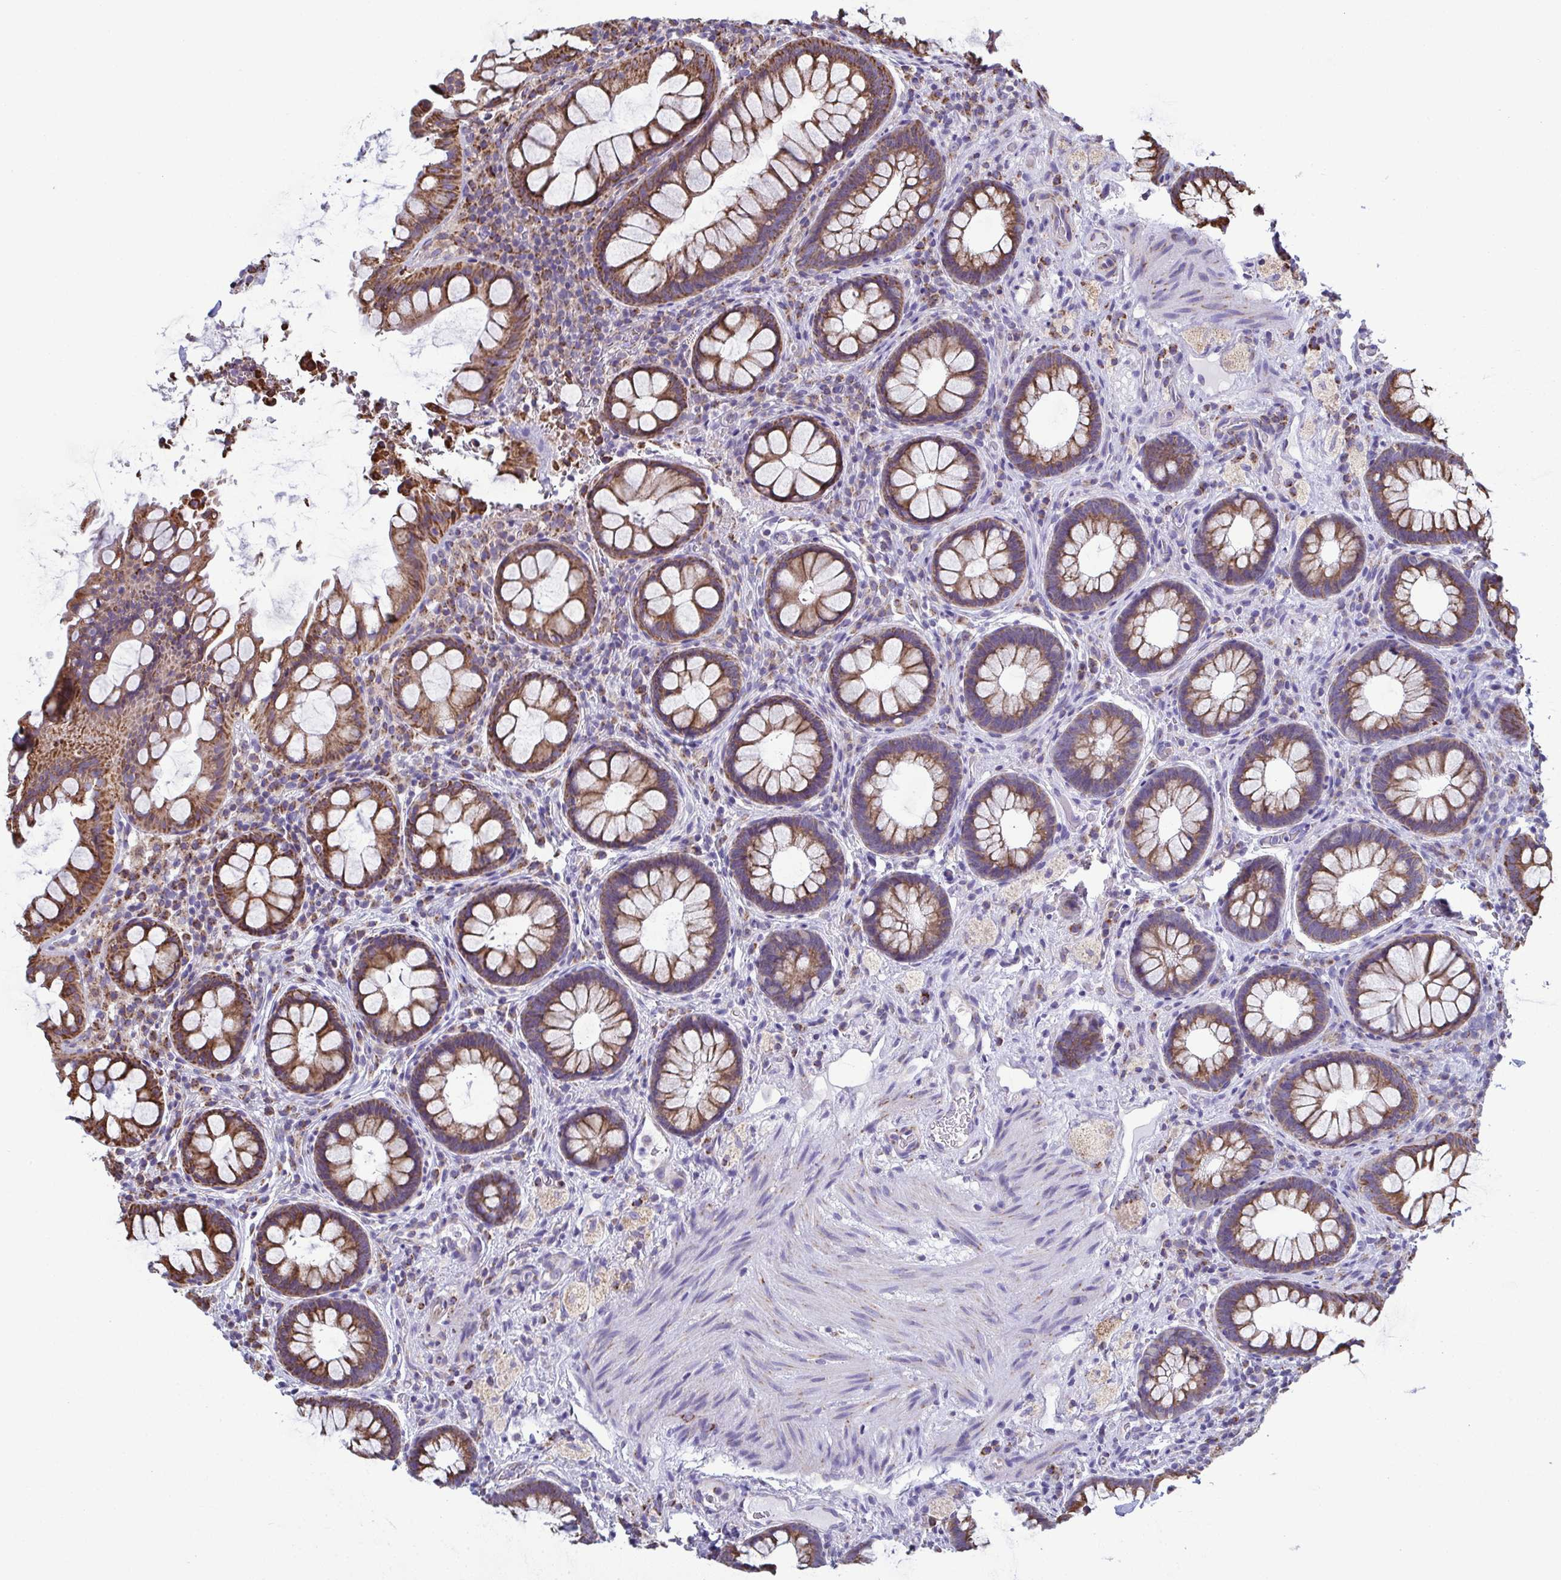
{"staining": {"intensity": "strong", "quantity": ">75%", "location": "cytoplasmic/membranous"}, "tissue": "rectum", "cell_type": "Glandular cells", "image_type": "normal", "snomed": [{"axis": "morphology", "description": "Normal tissue, NOS"}, {"axis": "topography", "description": "Rectum"}], "caption": "DAB immunohistochemical staining of normal human rectum displays strong cytoplasmic/membranous protein expression in about >75% of glandular cells.", "gene": "CSDE1", "patient": {"sex": "female", "age": 69}}